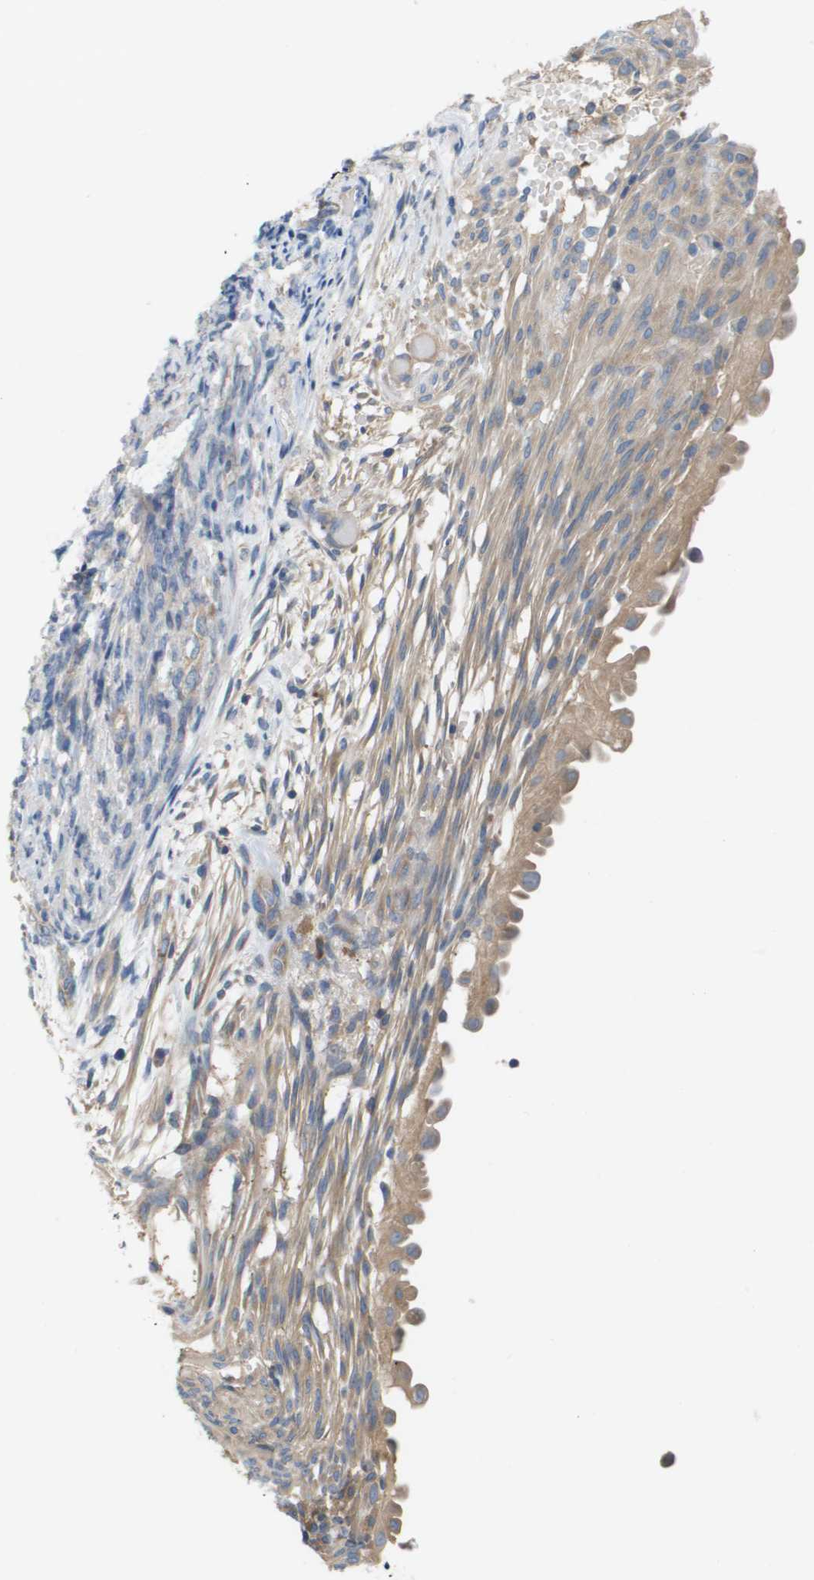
{"staining": {"intensity": "moderate", "quantity": ">75%", "location": "cytoplasmic/membranous"}, "tissue": "endometrial cancer", "cell_type": "Tumor cells", "image_type": "cancer", "snomed": [{"axis": "morphology", "description": "Adenocarcinoma, NOS"}, {"axis": "topography", "description": "Endometrium"}], "caption": "A histopathology image showing moderate cytoplasmic/membranous positivity in about >75% of tumor cells in adenocarcinoma (endometrial), as visualized by brown immunohistochemical staining.", "gene": "UBA5", "patient": {"sex": "female", "age": 58}}